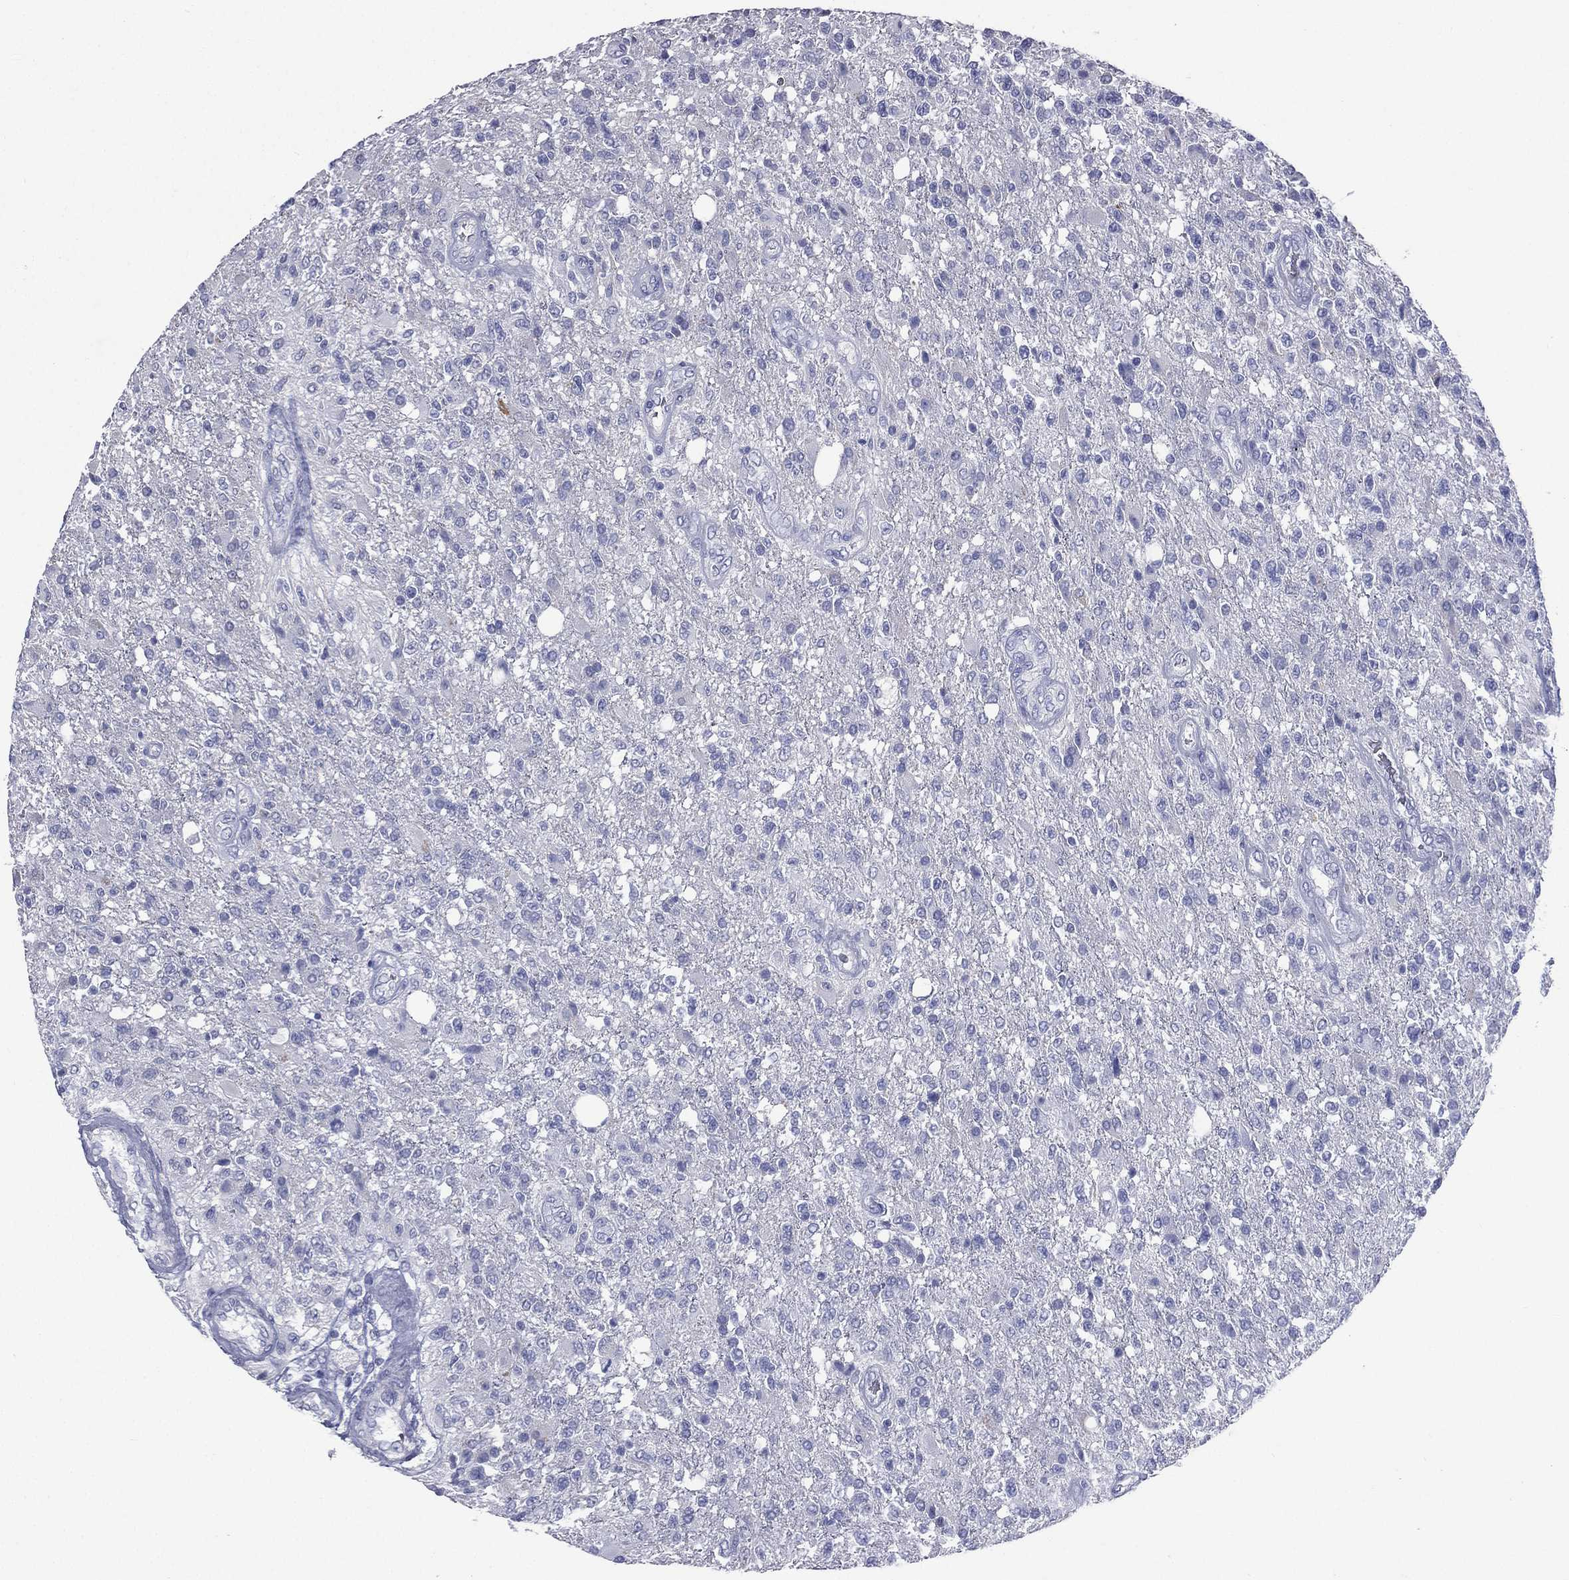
{"staining": {"intensity": "negative", "quantity": "none", "location": "none"}, "tissue": "glioma", "cell_type": "Tumor cells", "image_type": "cancer", "snomed": [{"axis": "morphology", "description": "Glioma, malignant, High grade"}, {"axis": "topography", "description": "Brain"}], "caption": "Immunohistochemistry (IHC) of glioma exhibits no staining in tumor cells. (Brightfield microscopy of DAB (3,3'-diaminobenzidine) immunohistochemistry at high magnification).", "gene": "CES2", "patient": {"sex": "male", "age": 56}}